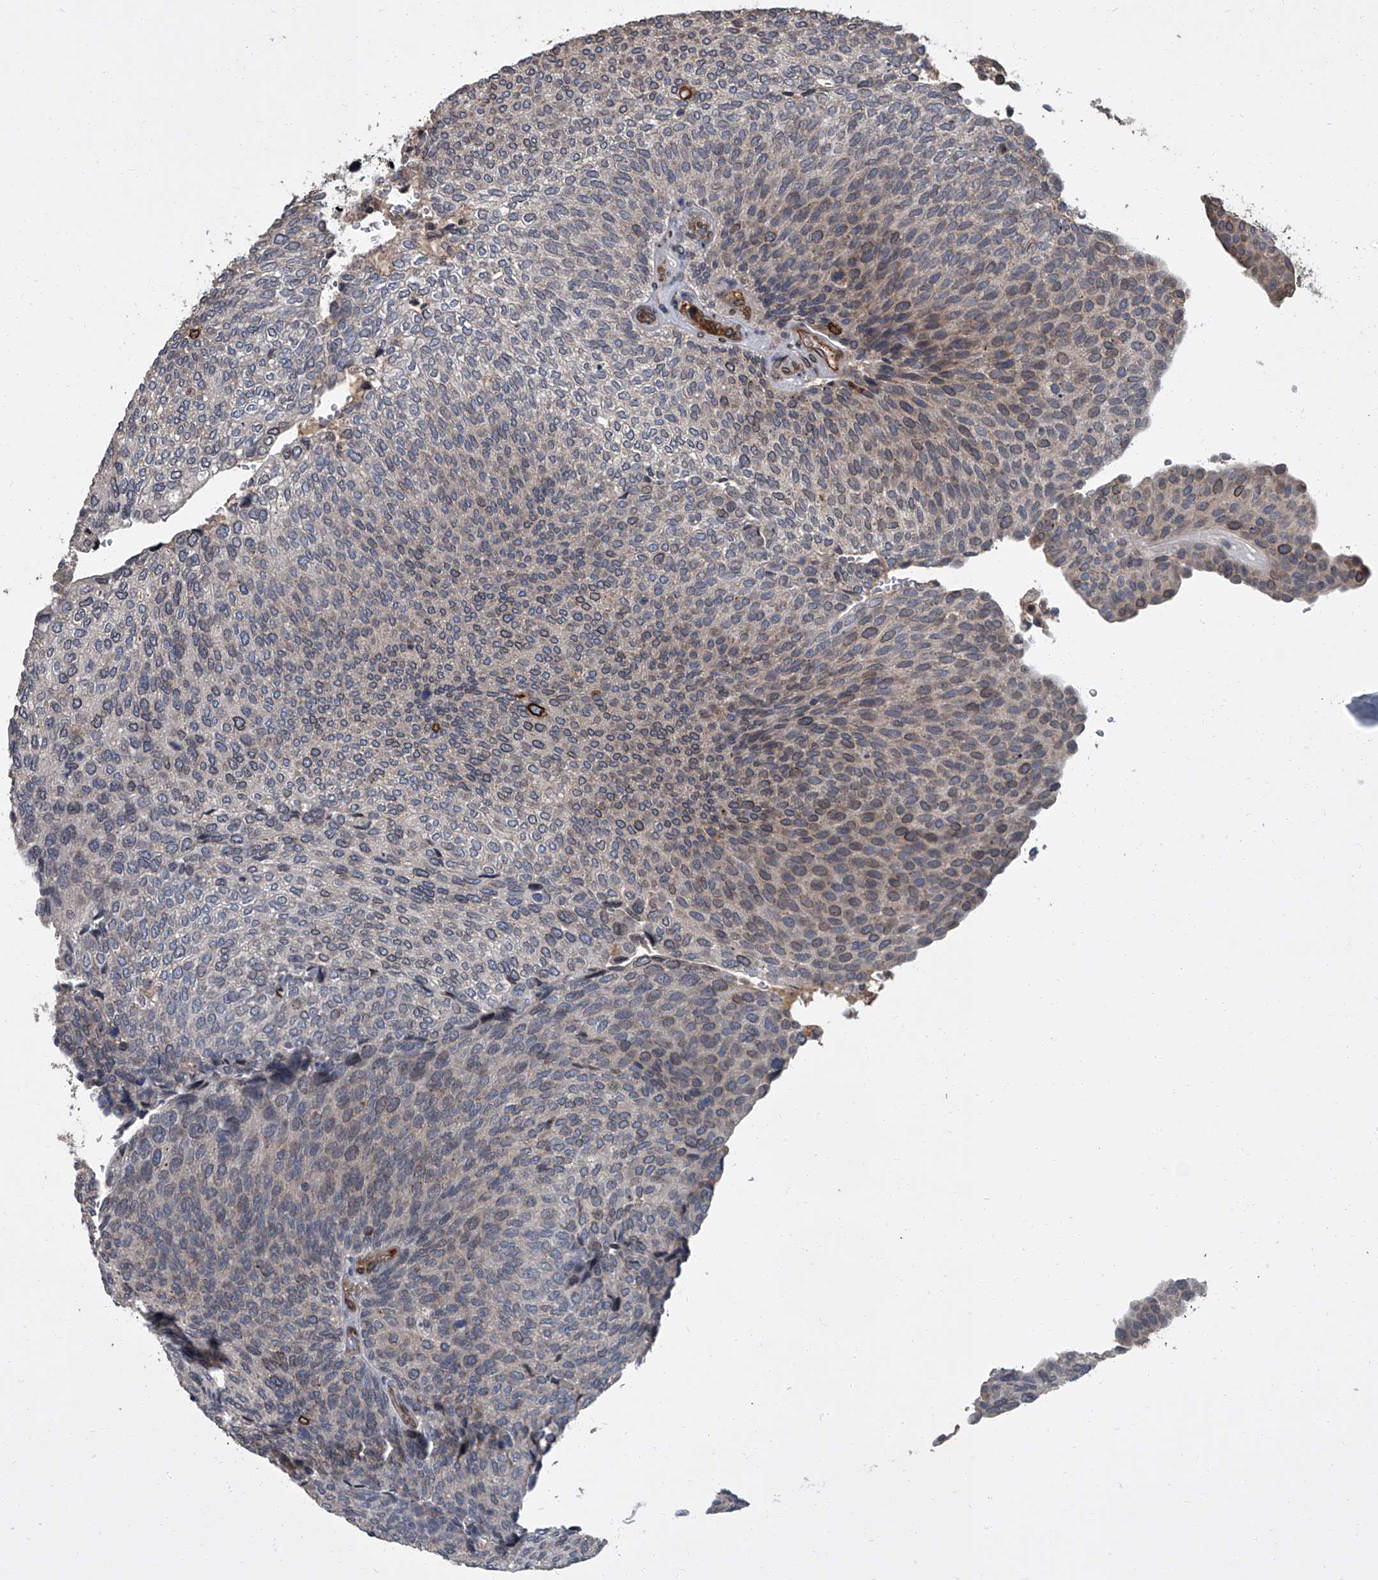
{"staining": {"intensity": "weak", "quantity": "<25%", "location": "cytoplasmic/membranous,nuclear"}, "tissue": "urothelial cancer", "cell_type": "Tumor cells", "image_type": "cancer", "snomed": [{"axis": "morphology", "description": "Urothelial carcinoma, Low grade"}, {"axis": "topography", "description": "Urinary bladder"}], "caption": "Tumor cells show no significant protein positivity in low-grade urothelial carcinoma.", "gene": "LRRC8C", "patient": {"sex": "female", "age": 79}}